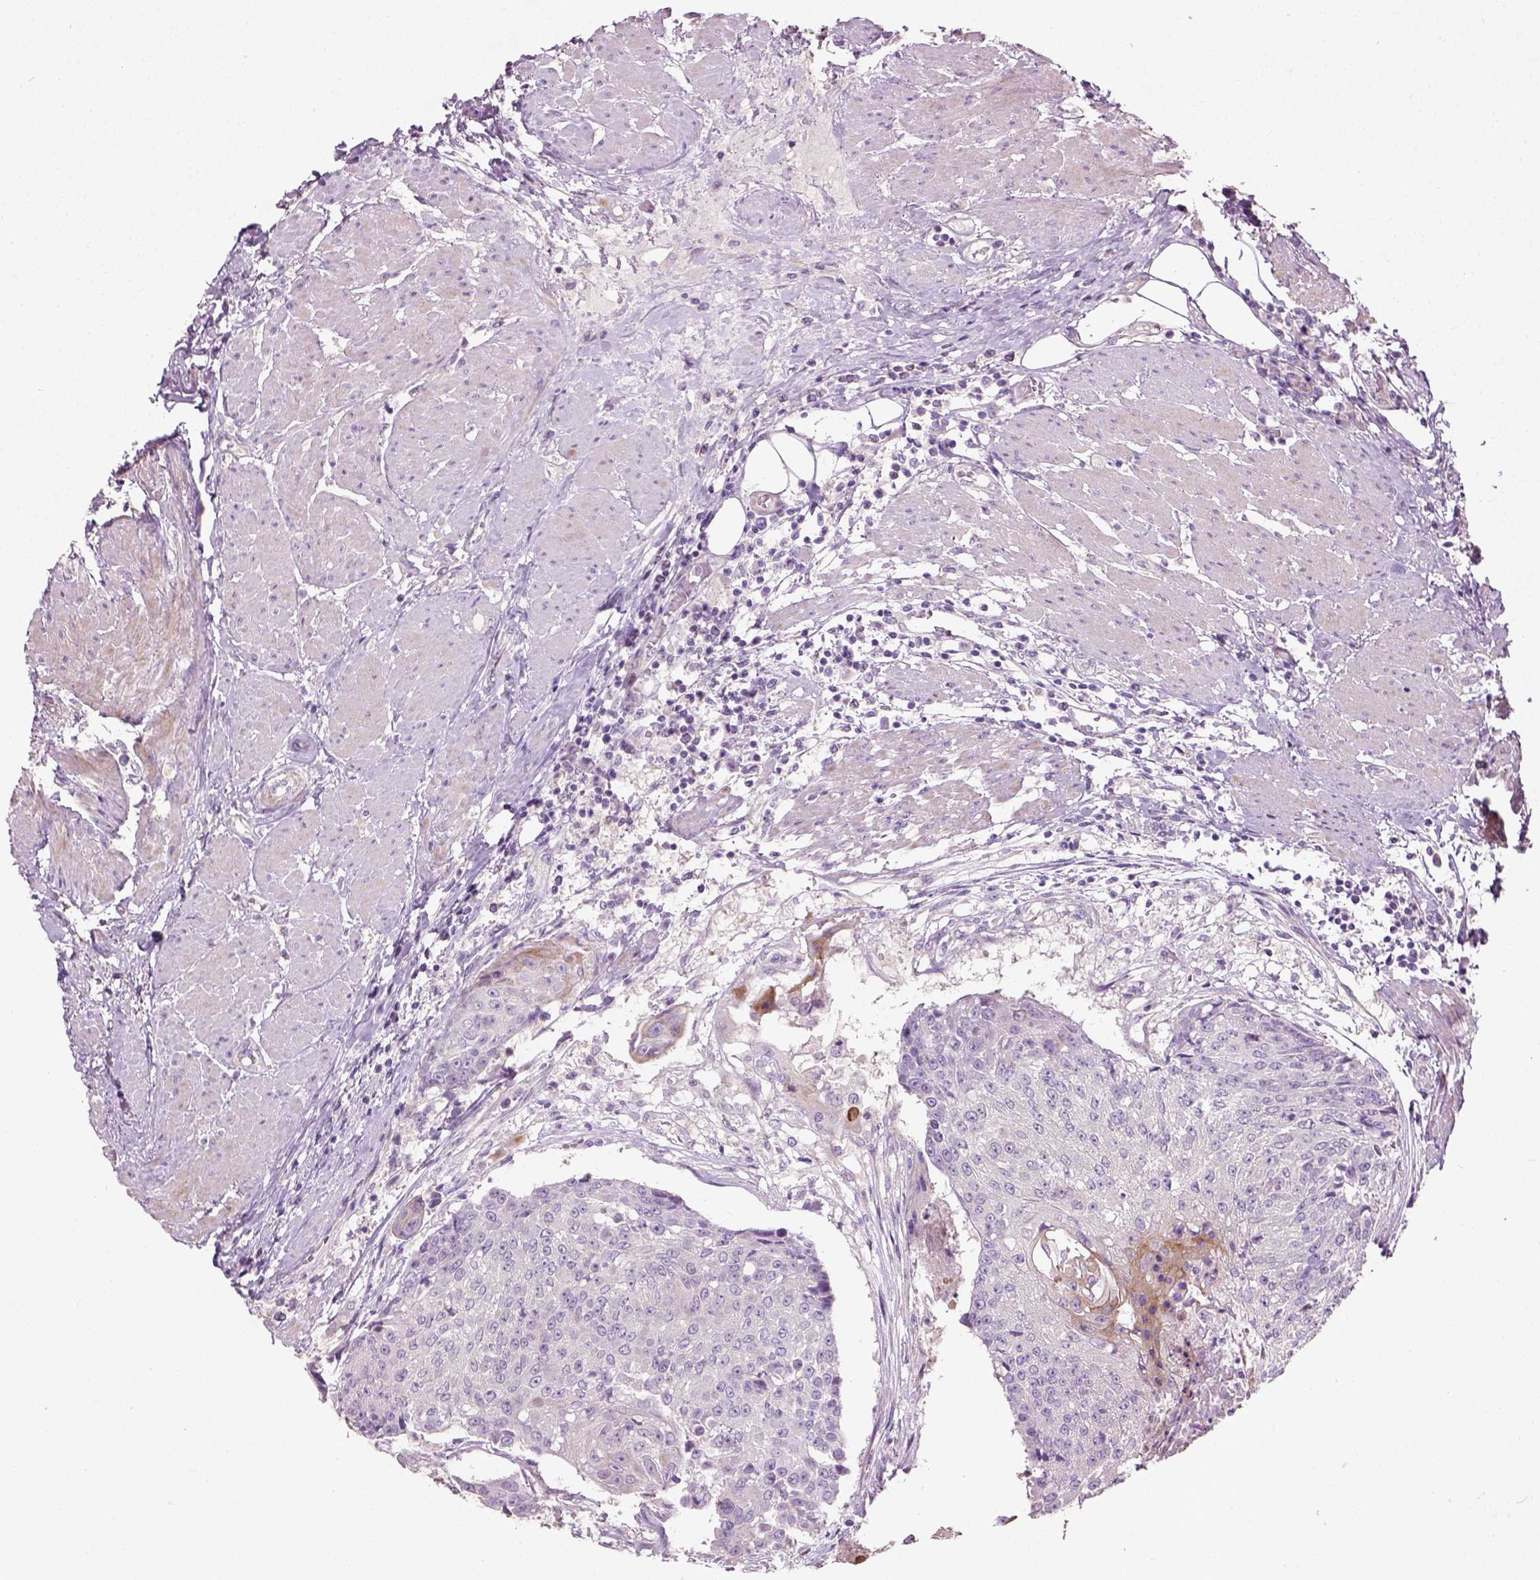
{"staining": {"intensity": "negative", "quantity": "none", "location": "none"}, "tissue": "urothelial cancer", "cell_type": "Tumor cells", "image_type": "cancer", "snomed": [{"axis": "morphology", "description": "Urothelial carcinoma, High grade"}, {"axis": "topography", "description": "Urinary bladder"}], "caption": "Tumor cells show no significant positivity in urothelial carcinoma (high-grade). Brightfield microscopy of immunohistochemistry stained with DAB (3,3'-diaminobenzidine) (brown) and hematoxylin (blue), captured at high magnification.", "gene": "PKP3", "patient": {"sex": "female", "age": 63}}